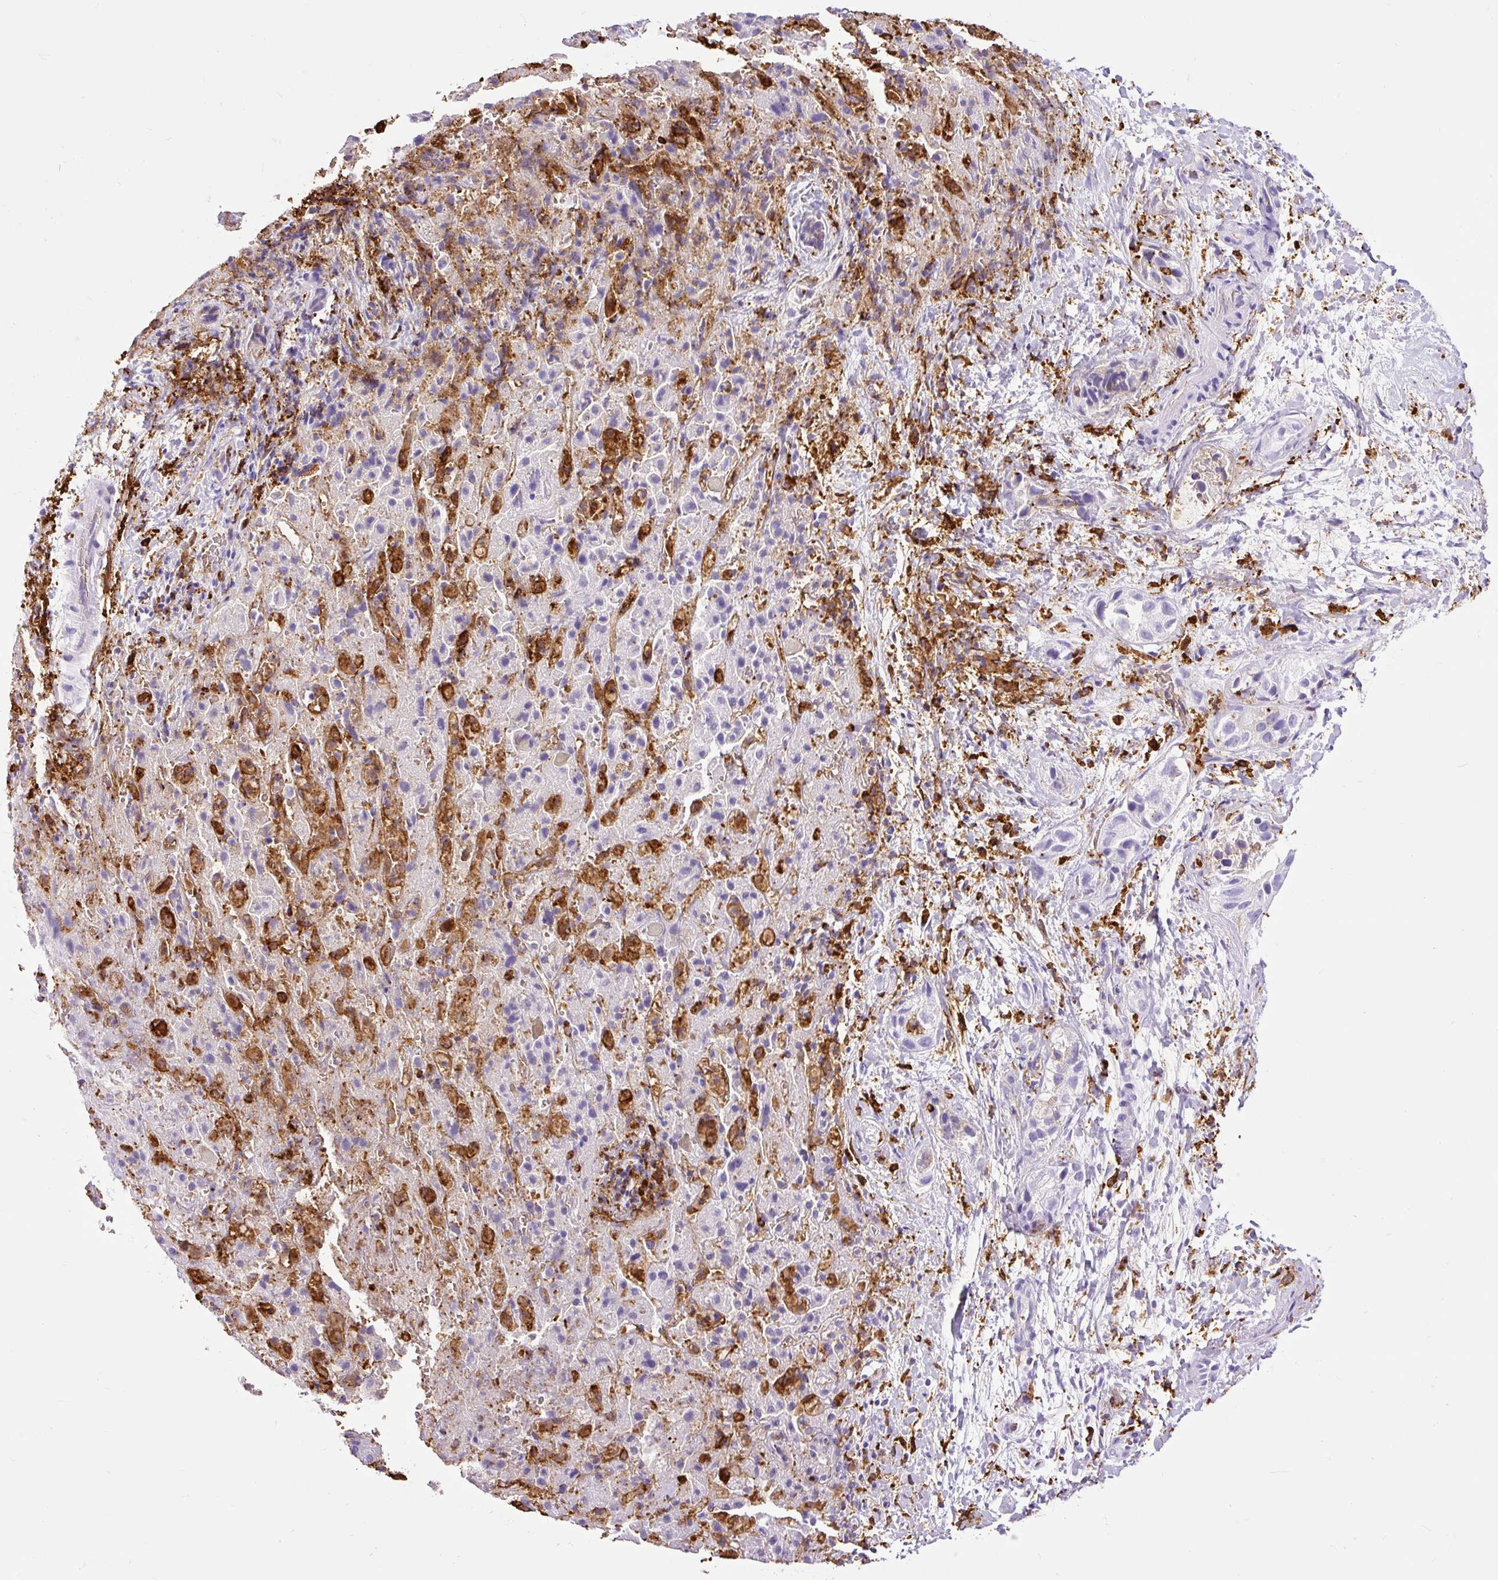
{"staining": {"intensity": "negative", "quantity": "none", "location": "none"}, "tissue": "liver cancer", "cell_type": "Tumor cells", "image_type": "cancer", "snomed": [{"axis": "morphology", "description": "Cholangiocarcinoma"}, {"axis": "topography", "description": "Liver"}], "caption": "High magnification brightfield microscopy of liver cholangiocarcinoma stained with DAB (brown) and counterstained with hematoxylin (blue): tumor cells show no significant positivity.", "gene": "HLA-DRA", "patient": {"sex": "female", "age": 52}}